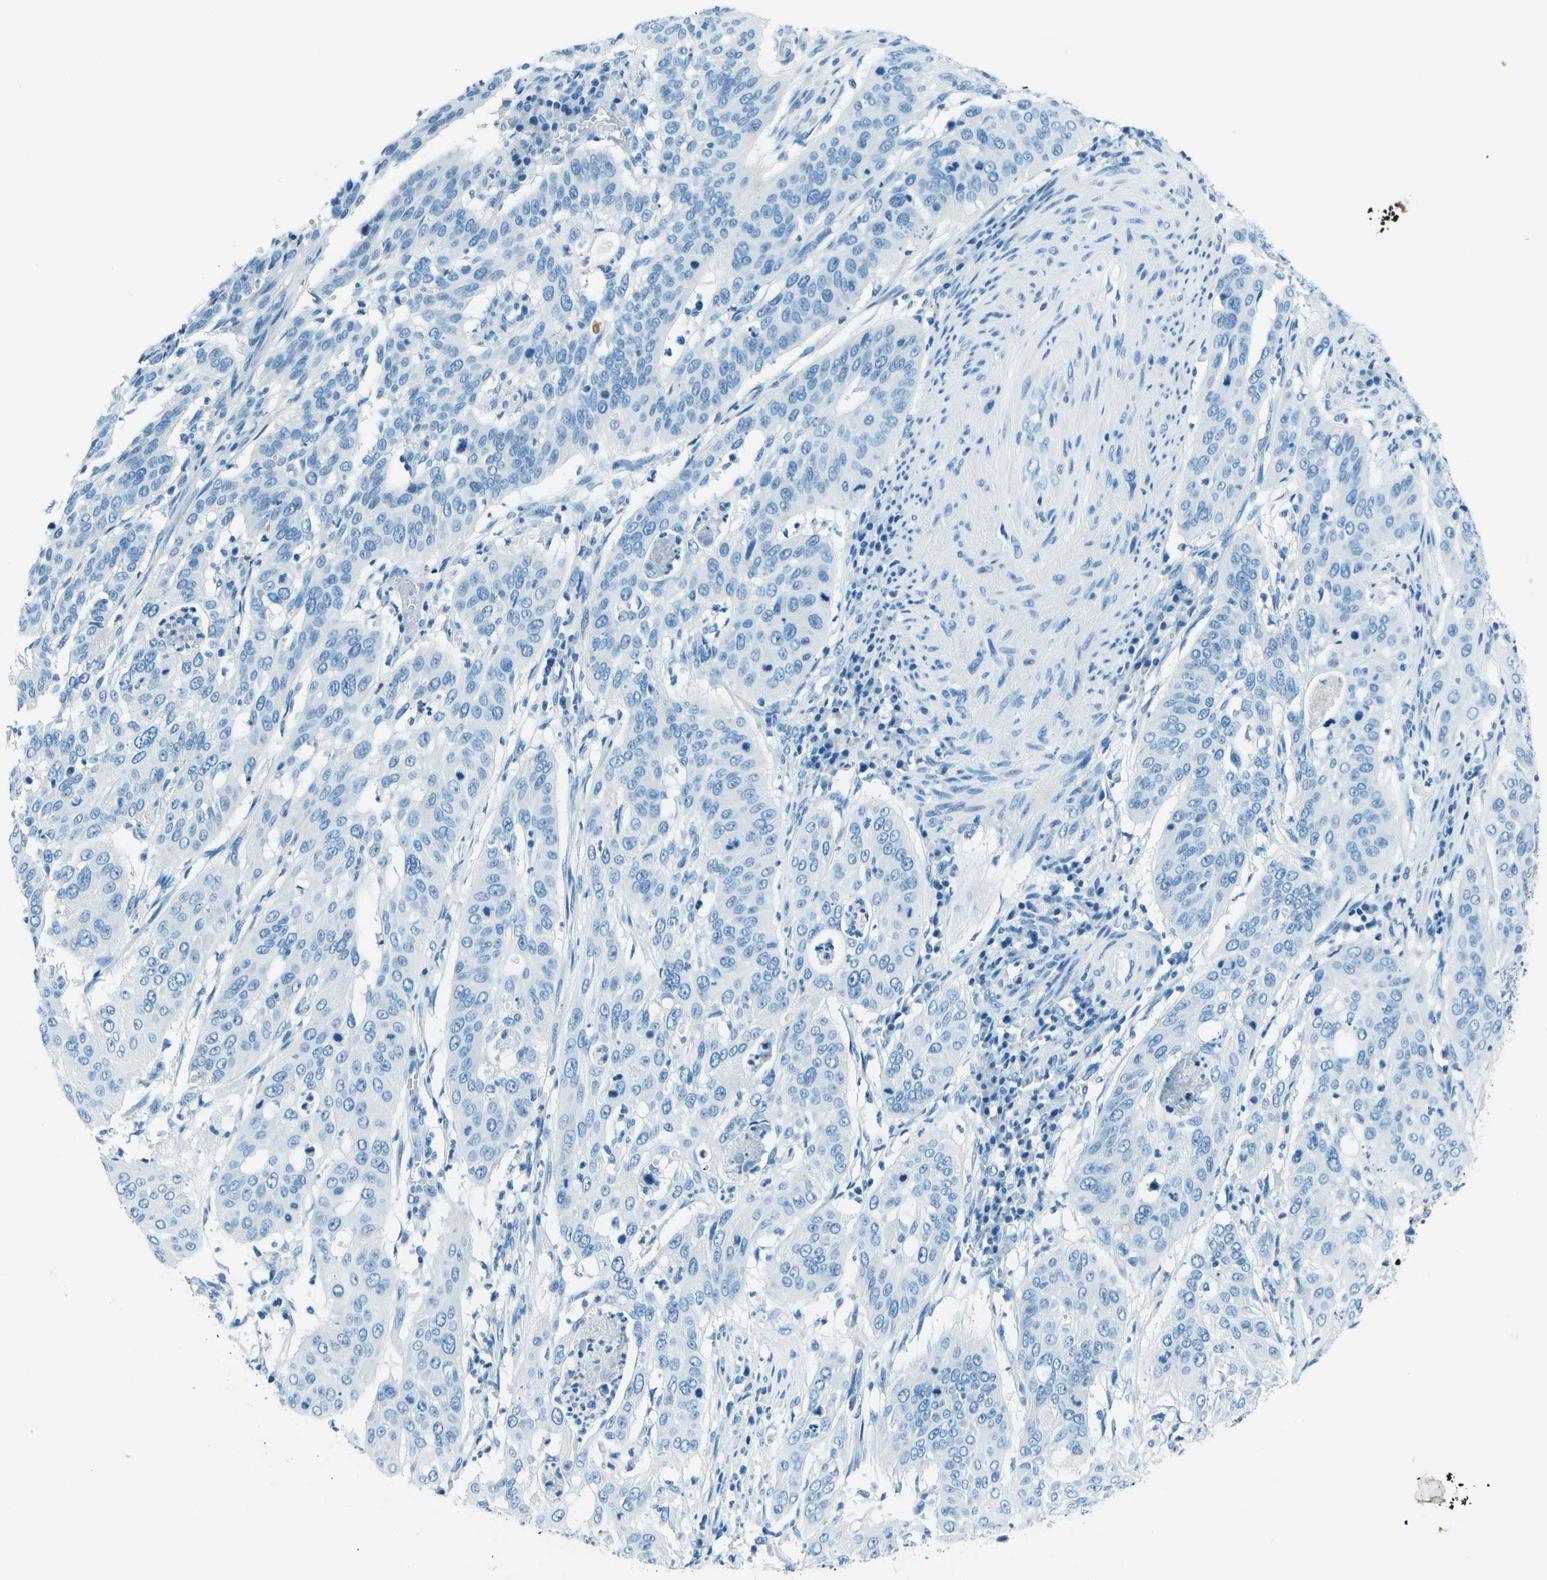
{"staining": {"intensity": "negative", "quantity": "none", "location": "none"}, "tissue": "cervical cancer", "cell_type": "Tumor cells", "image_type": "cancer", "snomed": [{"axis": "morphology", "description": "Normal tissue, NOS"}, {"axis": "morphology", "description": "Squamous cell carcinoma, NOS"}, {"axis": "topography", "description": "Cervix"}], "caption": "This is an immunohistochemistry image of human cervical cancer. There is no staining in tumor cells.", "gene": "SLC16A10", "patient": {"sex": "female", "age": 39}}